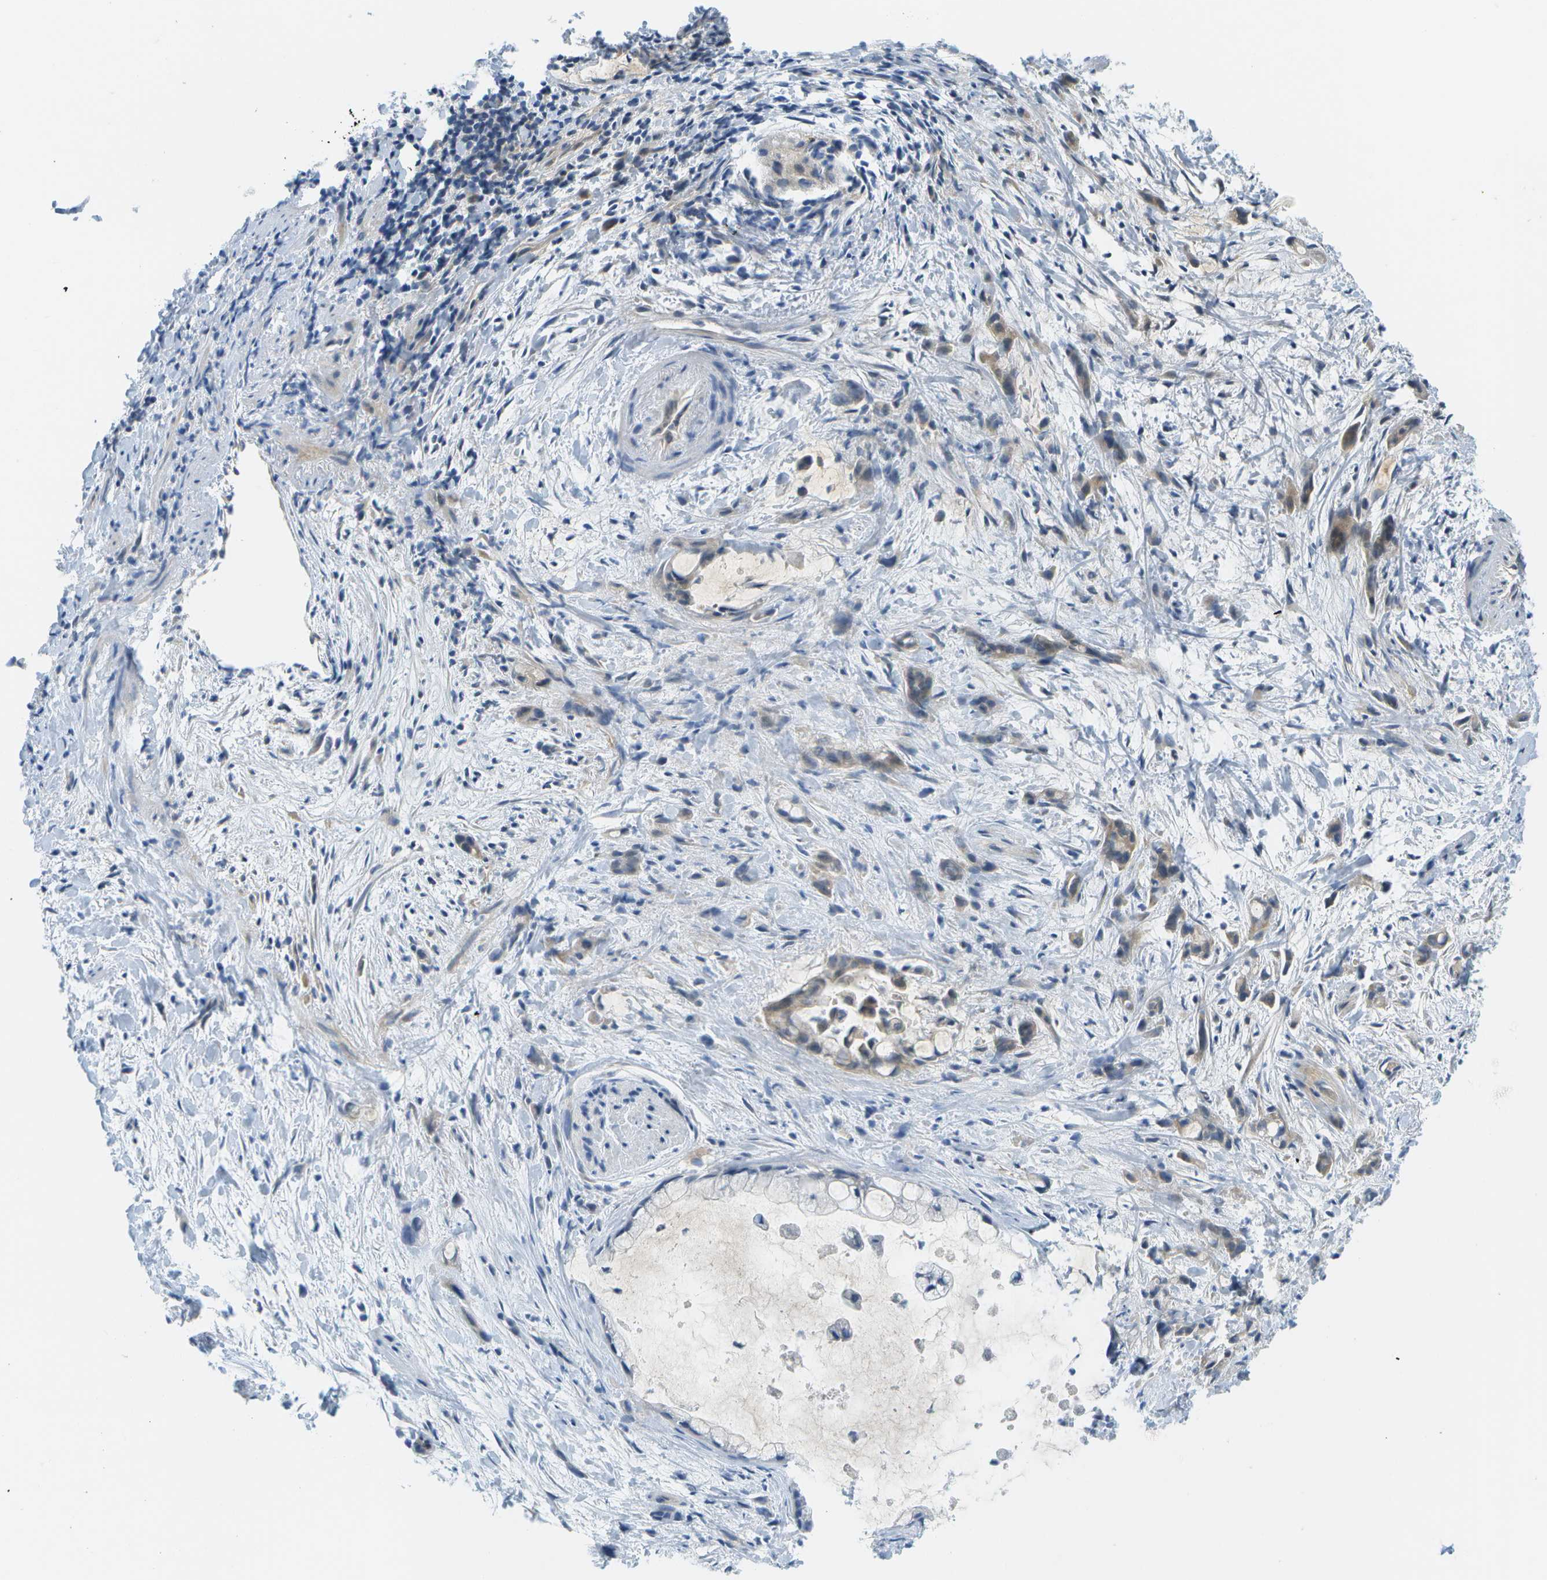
{"staining": {"intensity": "weak", "quantity": "<25%", "location": "cytoplasmic/membranous"}, "tissue": "liver cancer", "cell_type": "Tumor cells", "image_type": "cancer", "snomed": [{"axis": "morphology", "description": "Cholangiocarcinoma"}, {"axis": "topography", "description": "Liver"}], "caption": "Immunohistochemistry micrograph of liver cholangiocarcinoma stained for a protein (brown), which exhibits no staining in tumor cells. The staining is performed using DAB brown chromogen with nuclei counter-stained in using hematoxylin.", "gene": "CUL9", "patient": {"sex": "female", "age": 72}}